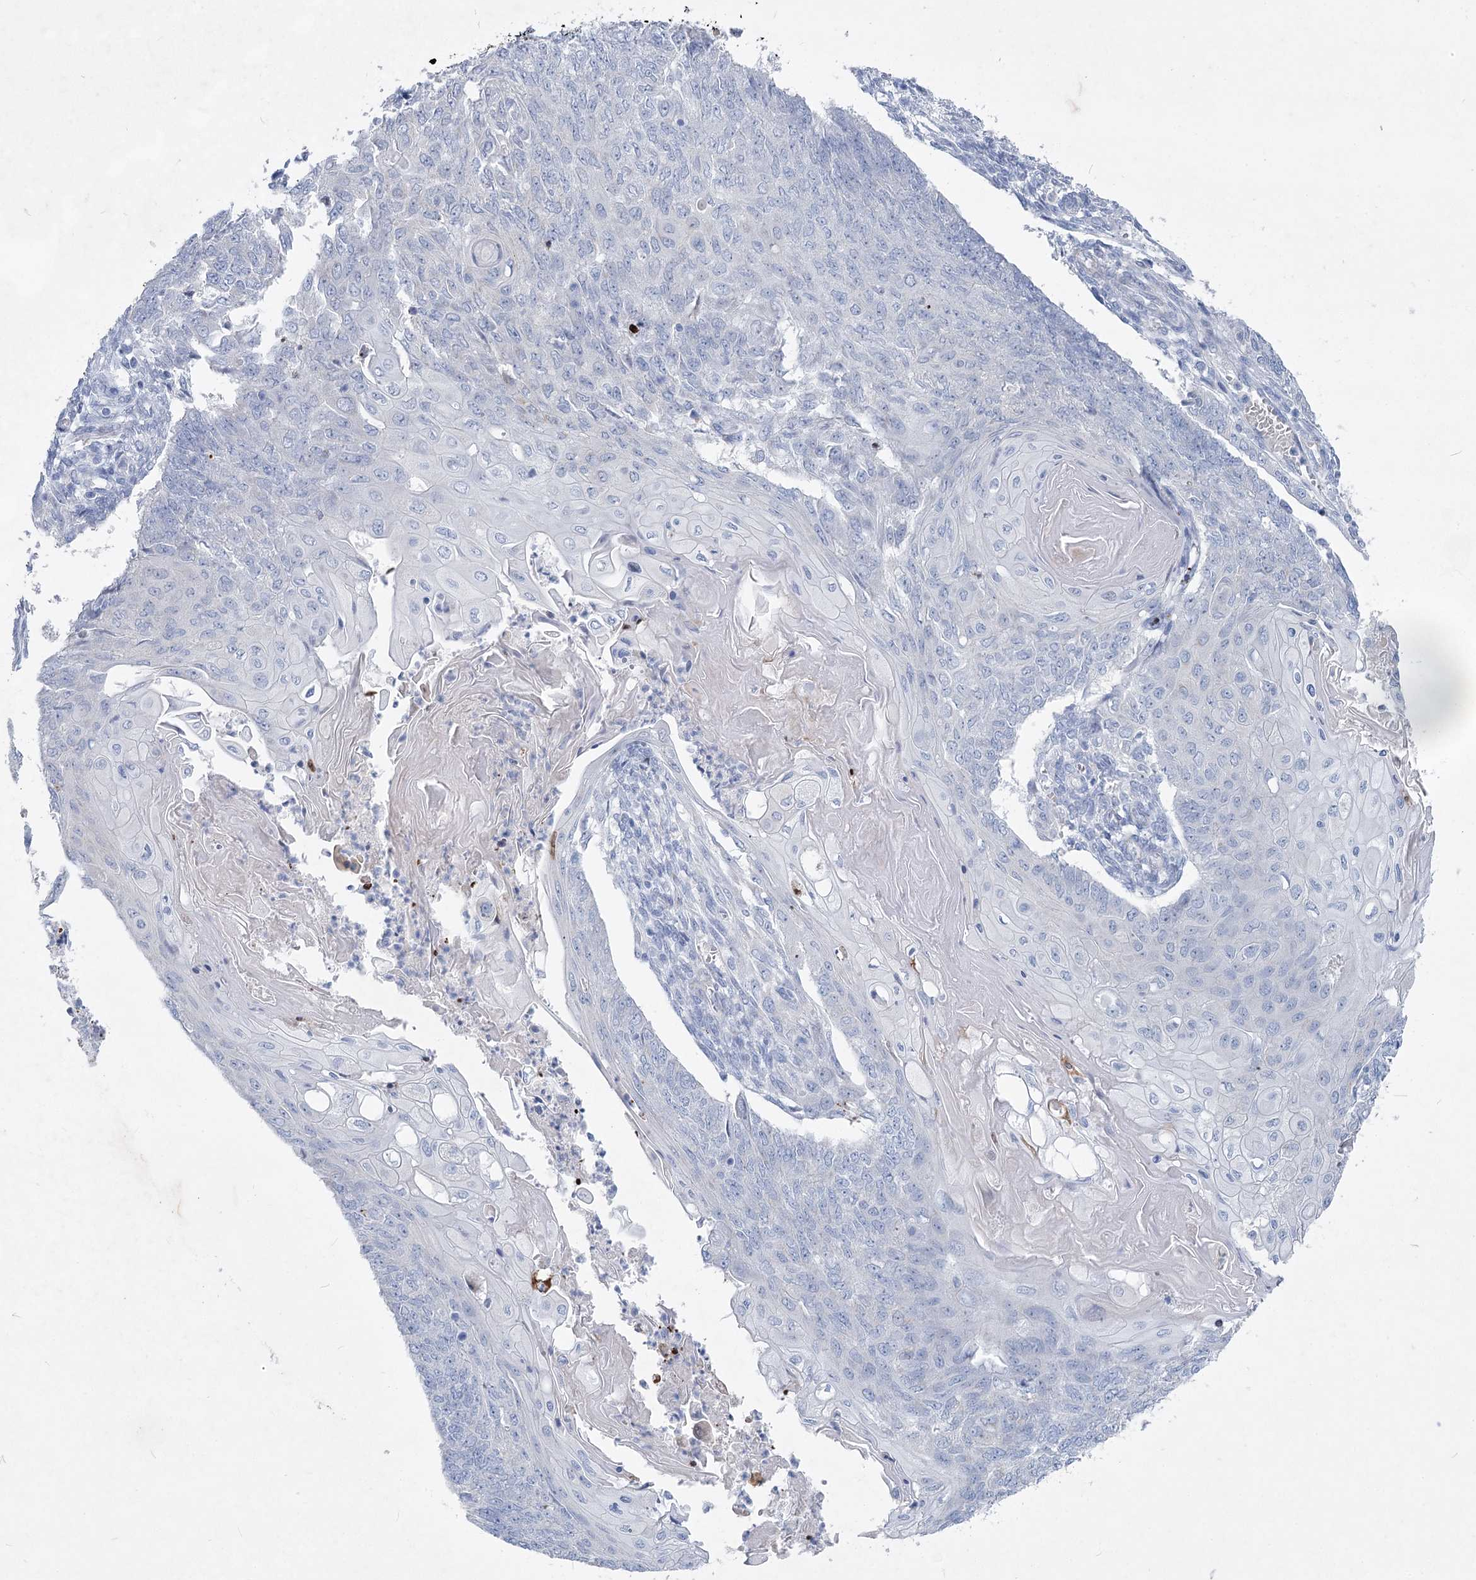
{"staining": {"intensity": "negative", "quantity": "none", "location": "none"}, "tissue": "endometrial cancer", "cell_type": "Tumor cells", "image_type": "cancer", "snomed": [{"axis": "morphology", "description": "Adenocarcinoma, NOS"}, {"axis": "topography", "description": "Endometrium"}], "caption": "This histopathology image is of endometrial cancer (adenocarcinoma) stained with immunohistochemistry (IHC) to label a protein in brown with the nuclei are counter-stained blue. There is no positivity in tumor cells. (Stains: DAB IHC with hematoxylin counter stain, Microscopy: brightfield microscopy at high magnification).", "gene": "WDR74", "patient": {"sex": "female", "age": 32}}